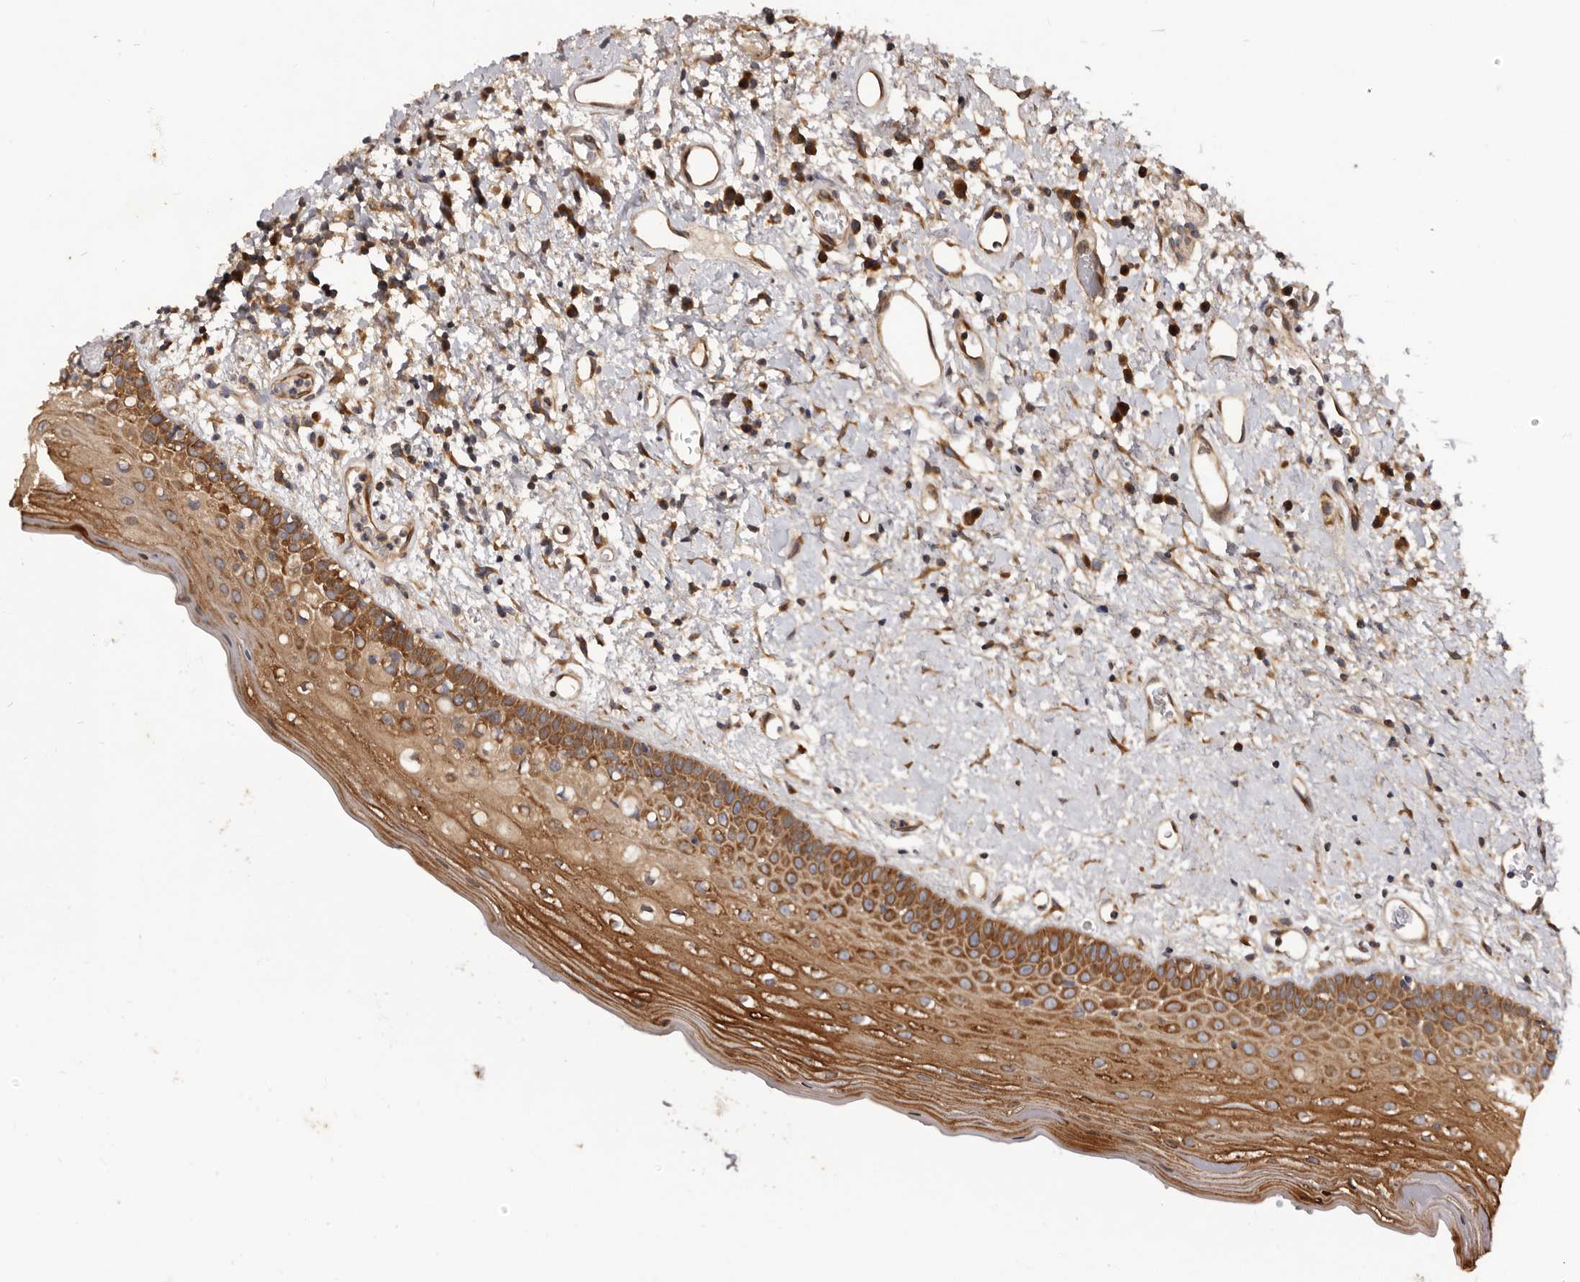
{"staining": {"intensity": "moderate", "quantity": ">75%", "location": "cytoplasmic/membranous"}, "tissue": "oral mucosa", "cell_type": "Squamous epithelial cells", "image_type": "normal", "snomed": [{"axis": "morphology", "description": "Normal tissue, NOS"}, {"axis": "topography", "description": "Oral tissue"}], "caption": "Moderate cytoplasmic/membranous positivity for a protein is present in about >75% of squamous epithelial cells of unremarkable oral mucosa using immunohistochemistry (IHC).", "gene": "ADAMTS20", "patient": {"sex": "female", "age": 76}}